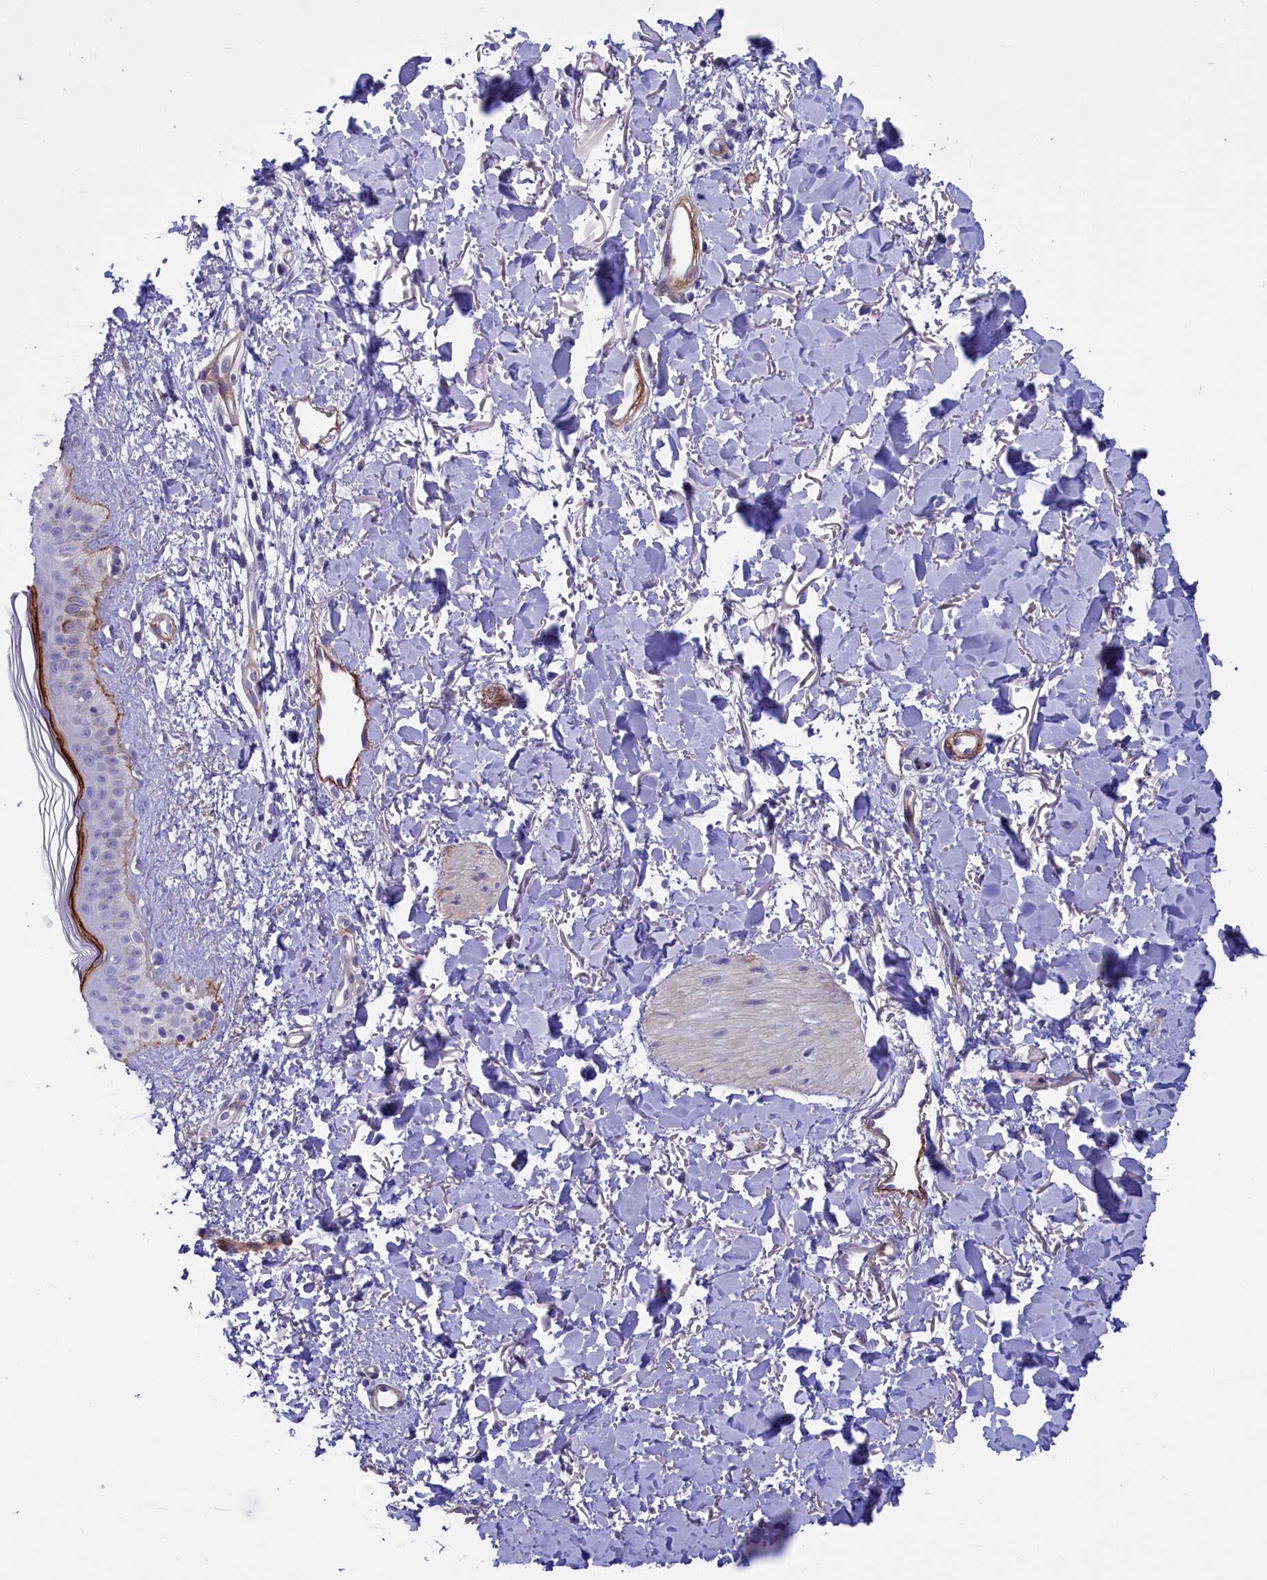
{"staining": {"intensity": "negative", "quantity": "none", "location": "none"}, "tissue": "skin", "cell_type": "Fibroblasts", "image_type": "normal", "snomed": [{"axis": "morphology", "description": "Normal tissue, NOS"}, {"axis": "topography", "description": "Skin"}], "caption": "There is no significant positivity in fibroblasts of skin. Nuclei are stained in blue.", "gene": "LOXL1", "patient": {"sex": "female", "age": 58}}